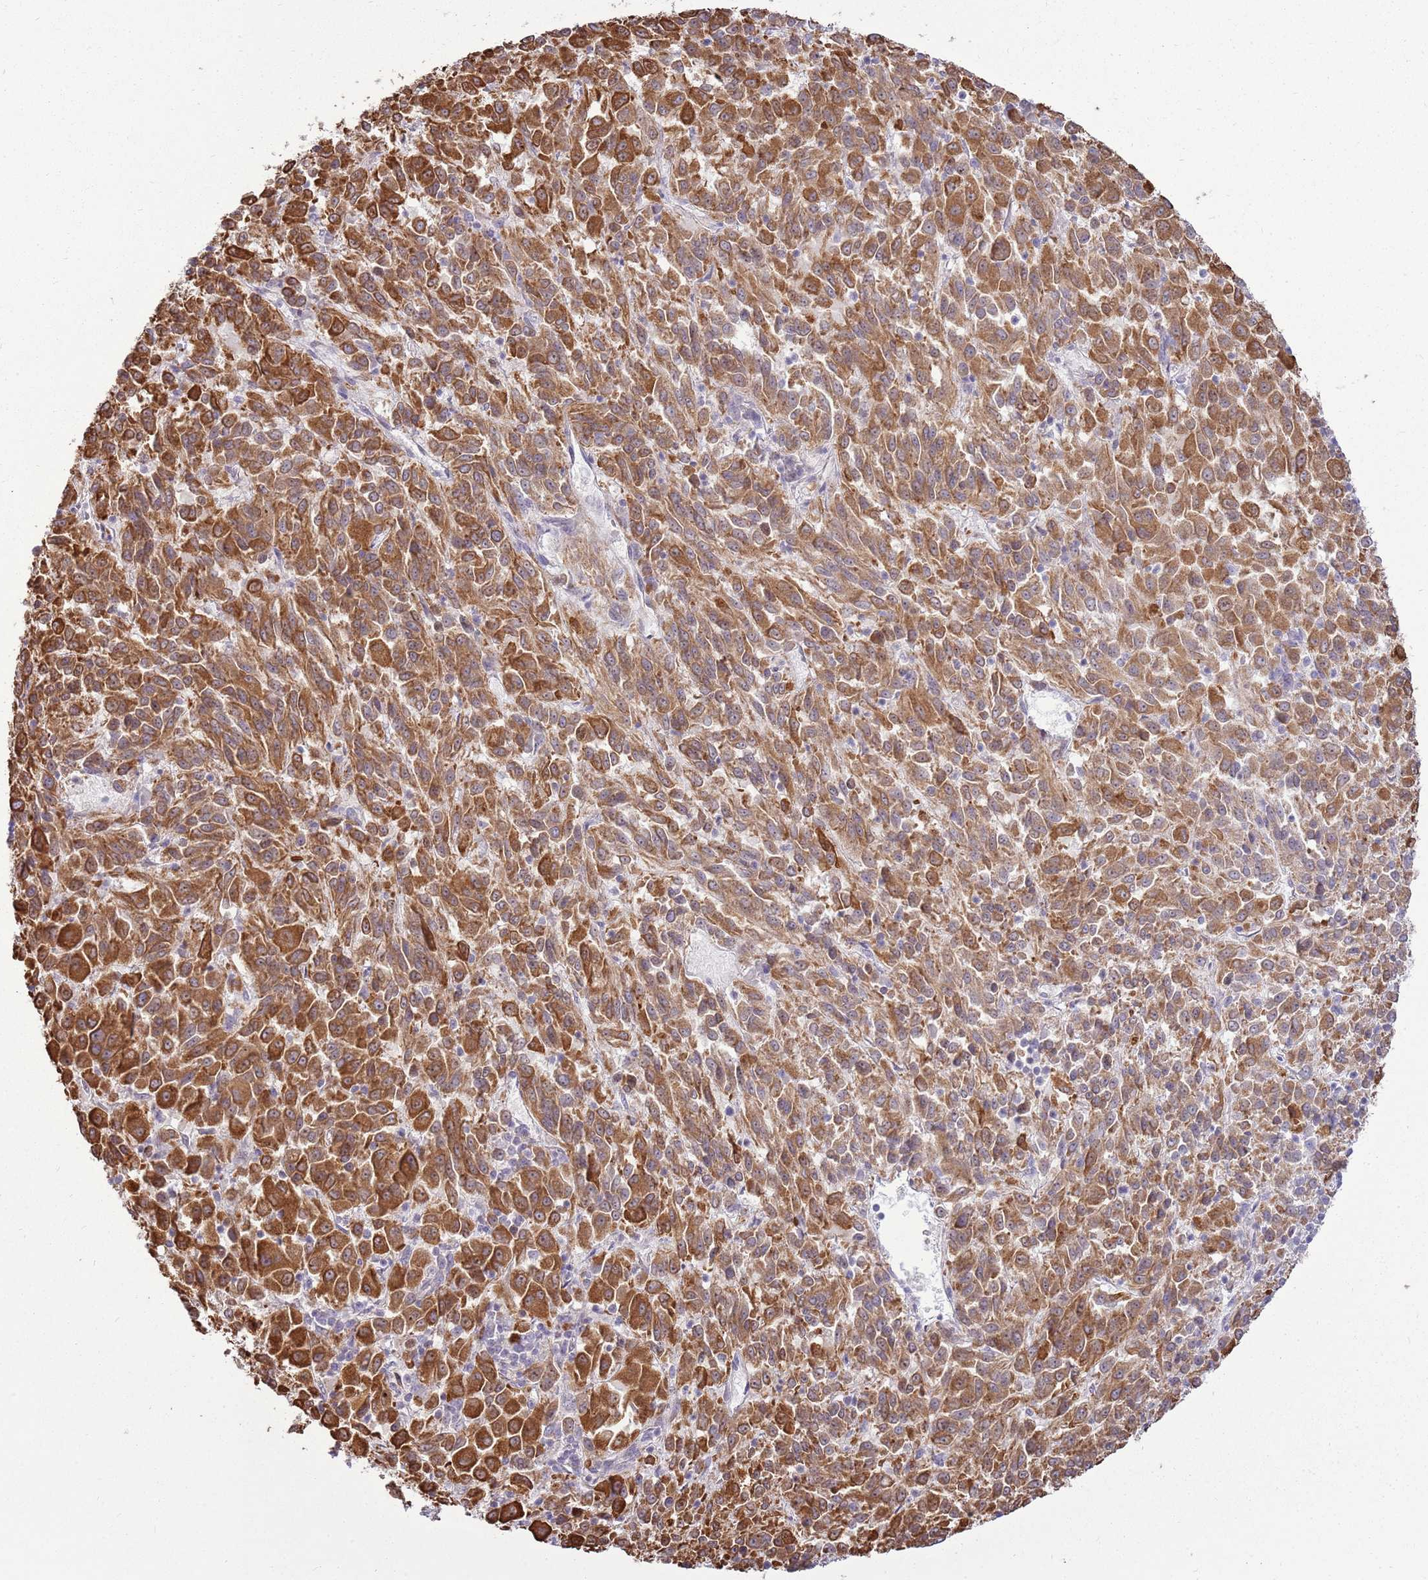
{"staining": {"intensity": "moderate", "quantity": ">75%", "location": "cytoplasmic/membranous"}, "tissue": "melanoma", "cell_type": "Tumor cells", "image_type": "cancer", "snomed": [{"axis": "morphology", "description": "Malignant melanoma, Metastatic site"}, {"axis": "topography", "description": "Lung"}], "caption": "A micrograph of human melanoma stained for a protein displays moderate cytoplasmic/membranous brown staining in tumor cells.", "gene": "UGGT2", "patient": {"sex": "male", "age": 64}}